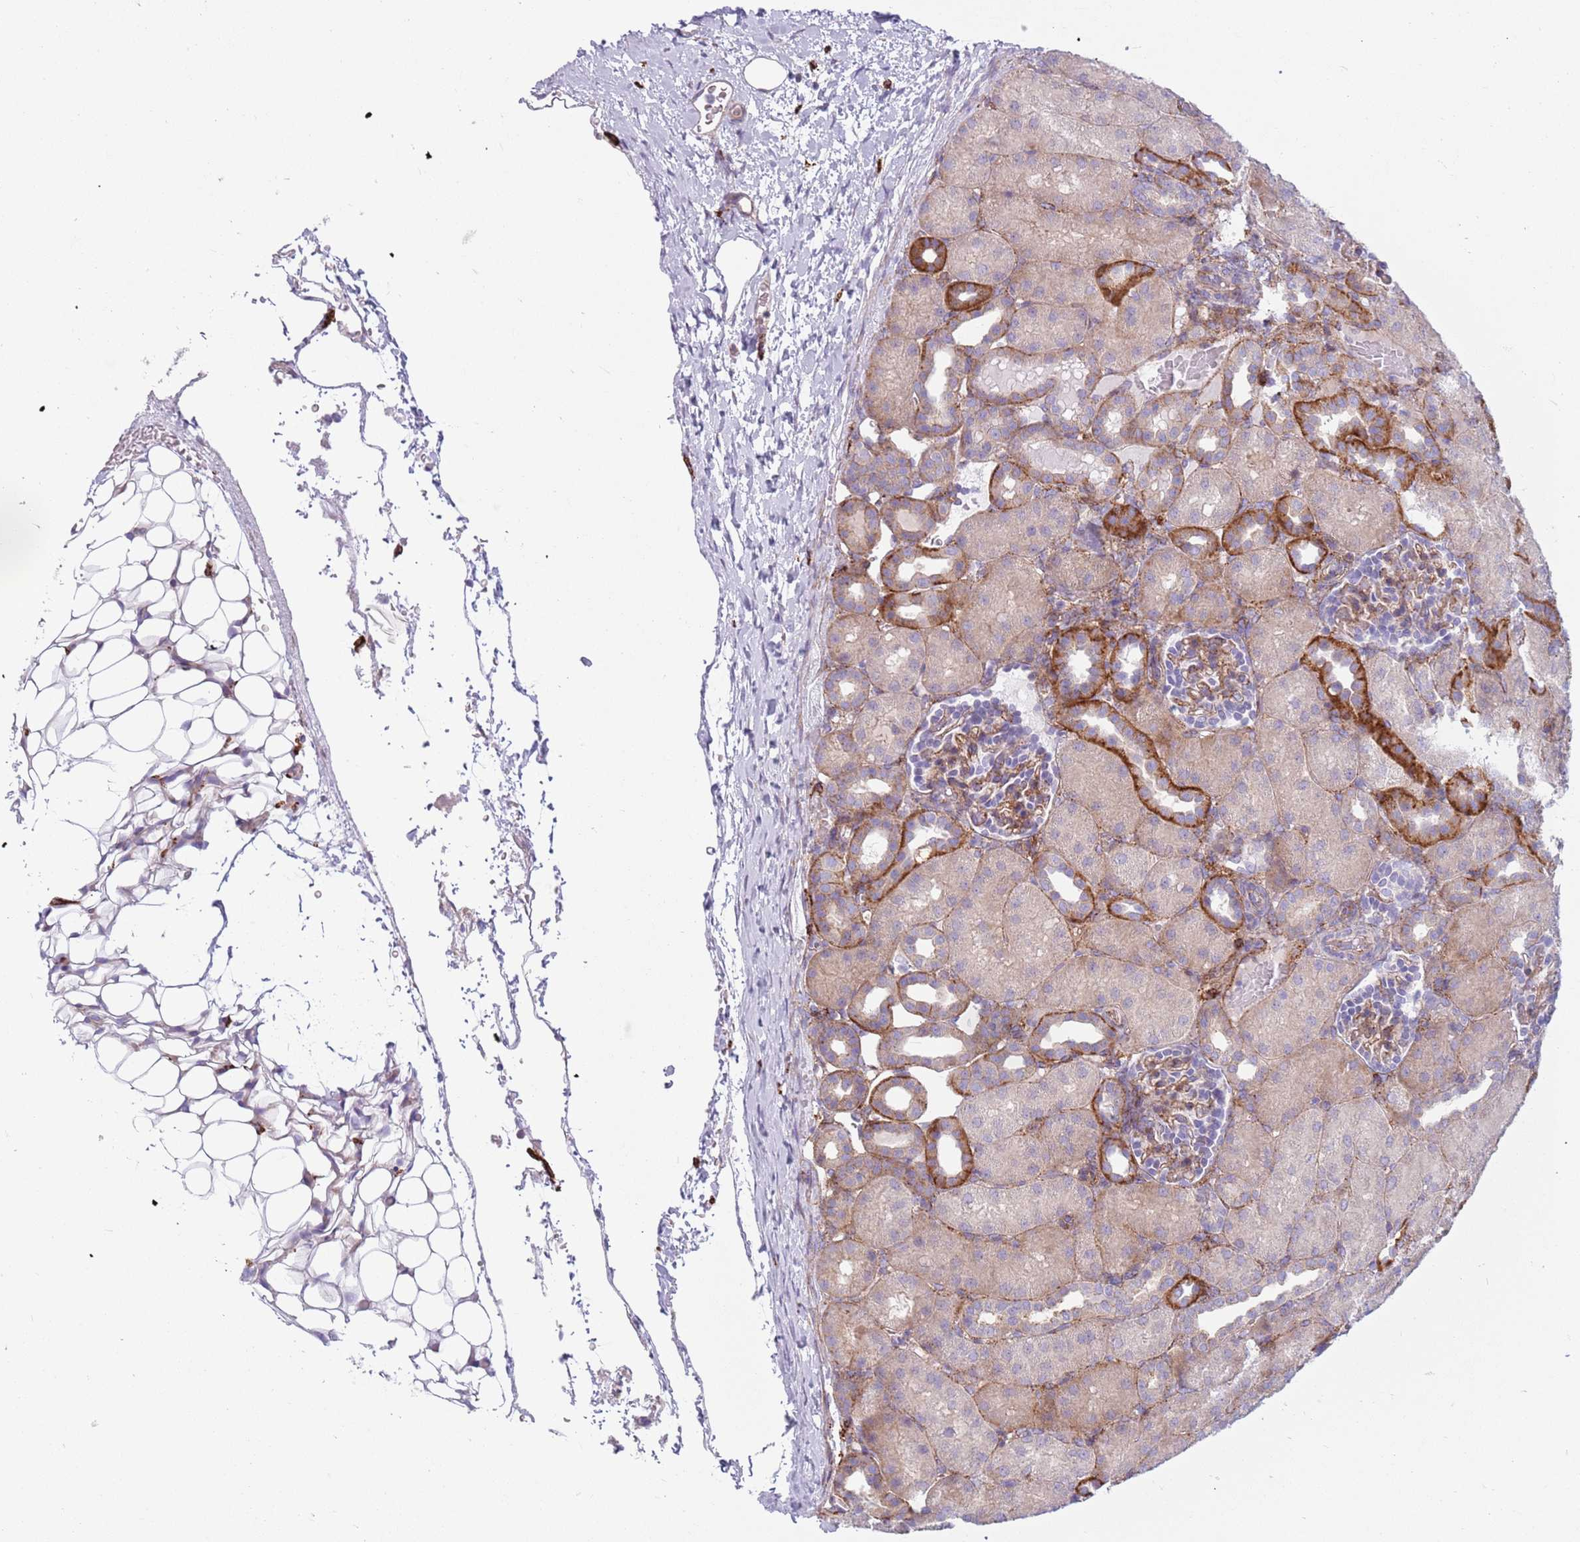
{"staining": {"intensity": "weak", "quantity": "25%-75%", "location": "cytoplasmic/membranous"}, "tissue": "kidney", "cell_type": "Cells in glomeruli", "image_type": "normal", "snomed": [{"axis": "morphology", "description": "Normal tissue, NOS"}, {"axis": "topography", "description": "Kidney"}], "caption": "This histopathology image reveals benign kidney stained with immunohistochemistry (IHC) to label a protein in brown. The cytoplasmic/membranous of cells in glomeruli show weak positivity for the protein. Nuclei are counter-stained blue.", "gene": "SNX6", "patient": {"sex": "male", "age": 1}}